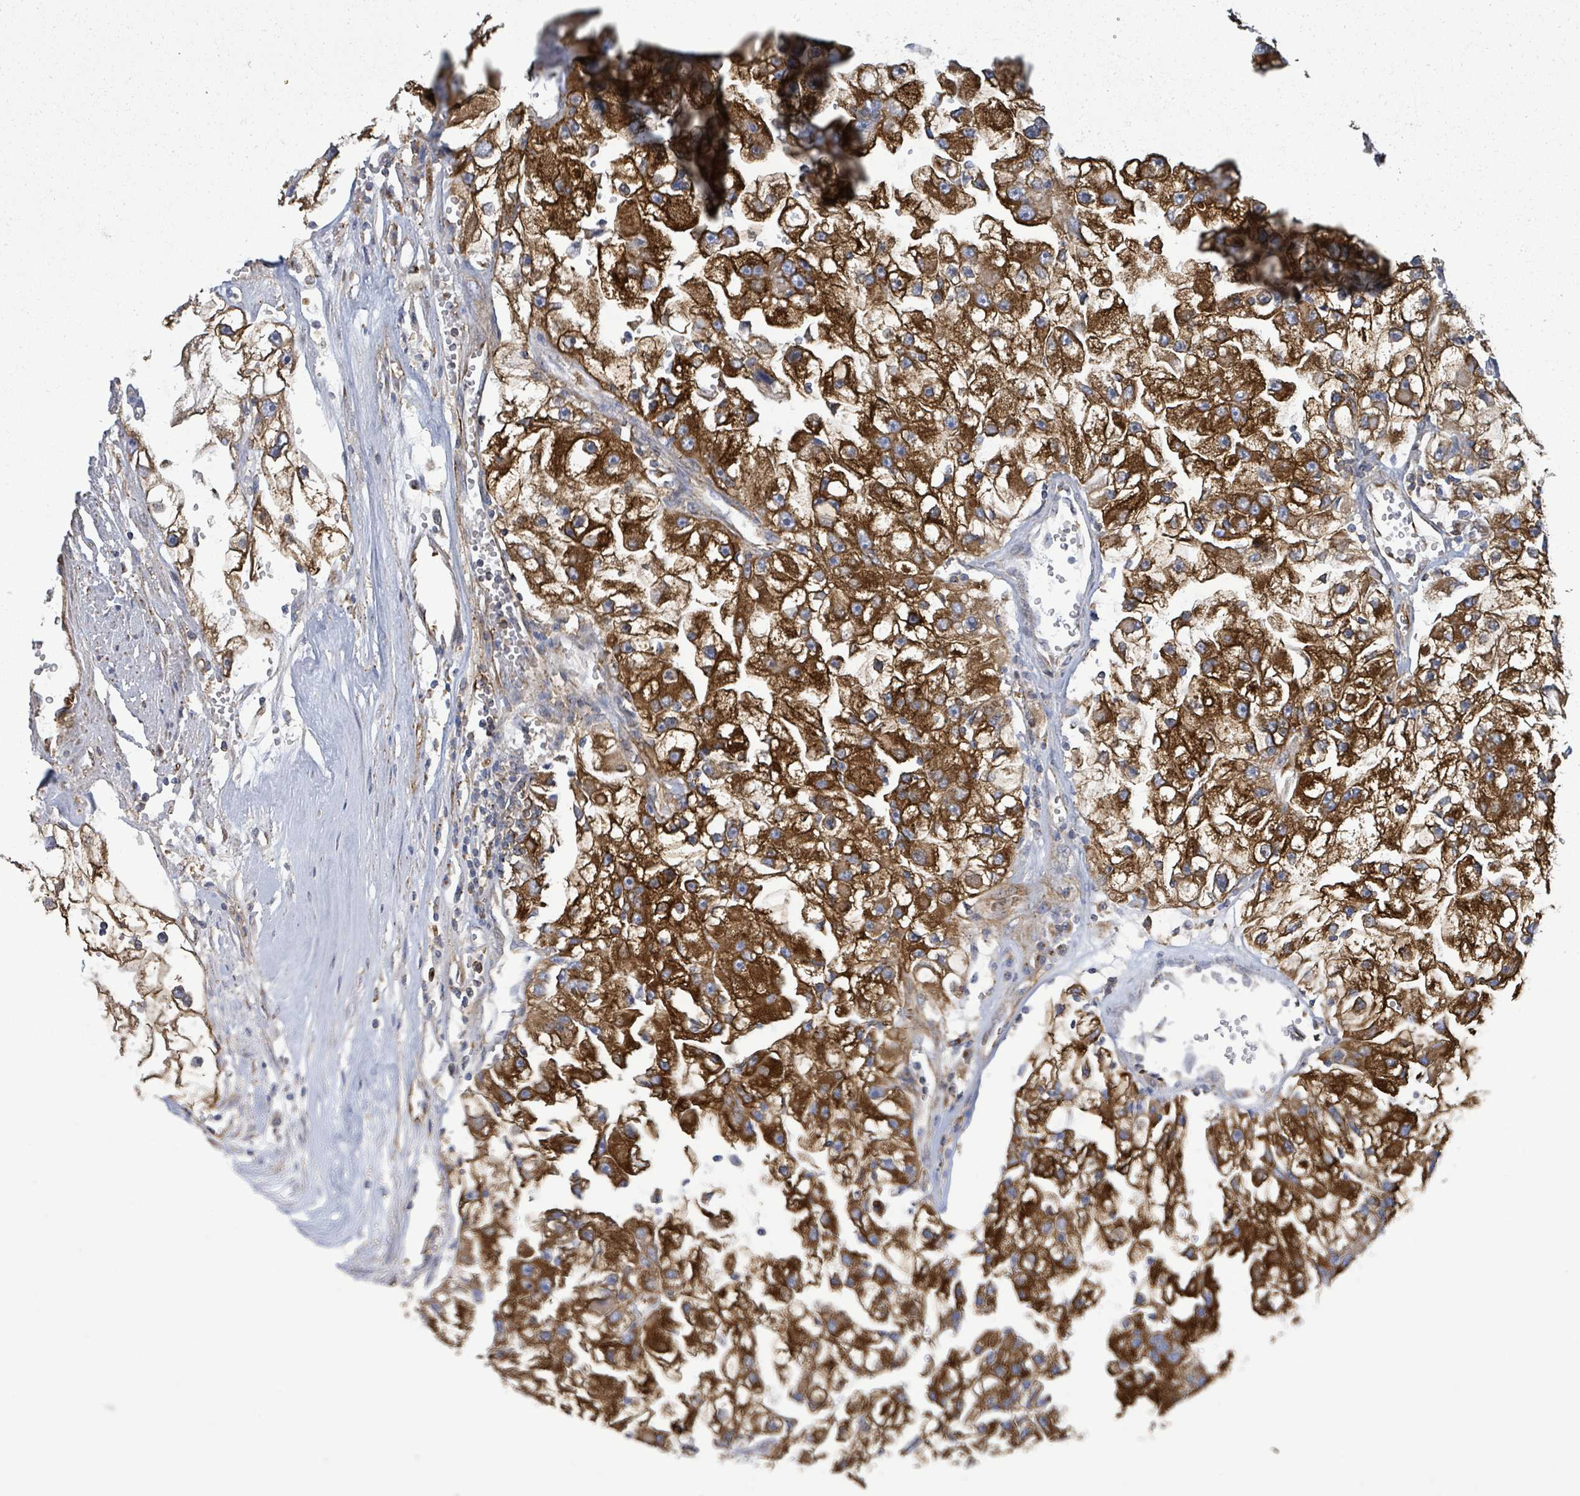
{"staining": {"intensity": "strong", "quantity": ">75%", "location": "cytoplasmic/membranous"}, "tissue": "renal cancer", "cell_type": "Tumor cells", "image_type": "cancer", "snomed": [{"axis": "morphology", "description": "Adenocarcinoma, NOS"}, {"axis": "topography", "description": "Kidney"}], "caption": "There is high levels of strong cytoplasmic/membranous staining in tumor cells of adenocarcinoma (renal), as demonstrated by immunohistochemical staining (brown color).", "gene": "EGFL7", "patient": {"sex": "male", "age": 63}}